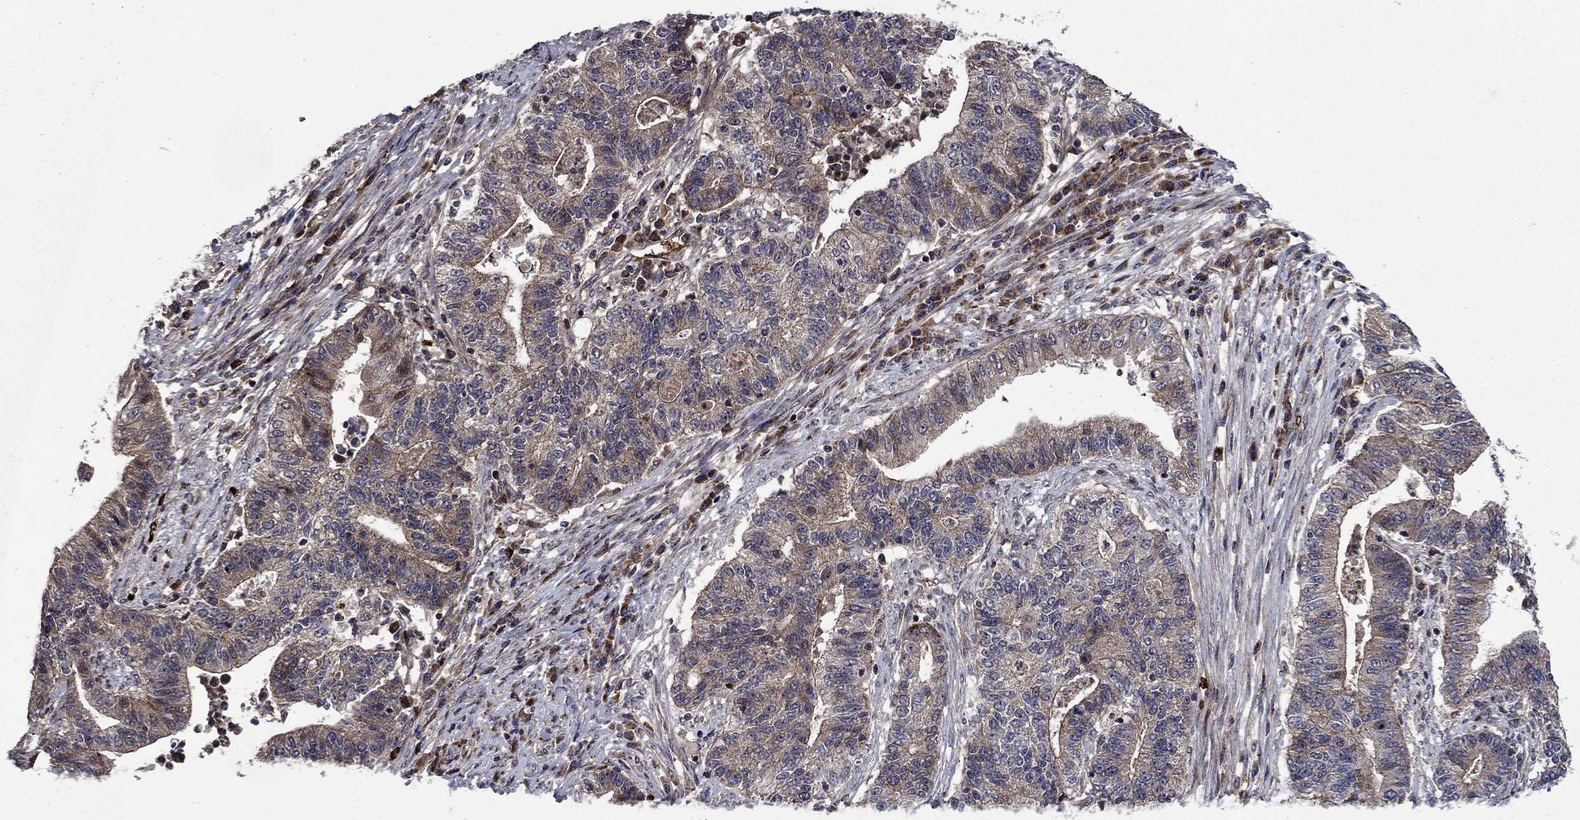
{"staining": {"intensity": "moderate", "quantity": "<25%", "location": "cytoplasmic/membranous,nuclear"}, "tissue": "endometrial cancer", "cell_type": "Tumor cells", "image_type": "cancer", "snomed": [{"axis": "morphology", "description": "Adenocarcinoma, NOS"}, {"axis": "topography", "description": "Uterus"}, {"axis": "topography", "description": "Endometrium"}], "caption": "Immunohistochemical staining of human endometrial cancer (adenocarcinoma) displays low levels of moderate cytoplasmic/membranous and nuclear staining in approximately <25% of tumor cells.", "gene": "AGTPBP1", "patient": {"sex": "female", "age": 54}}